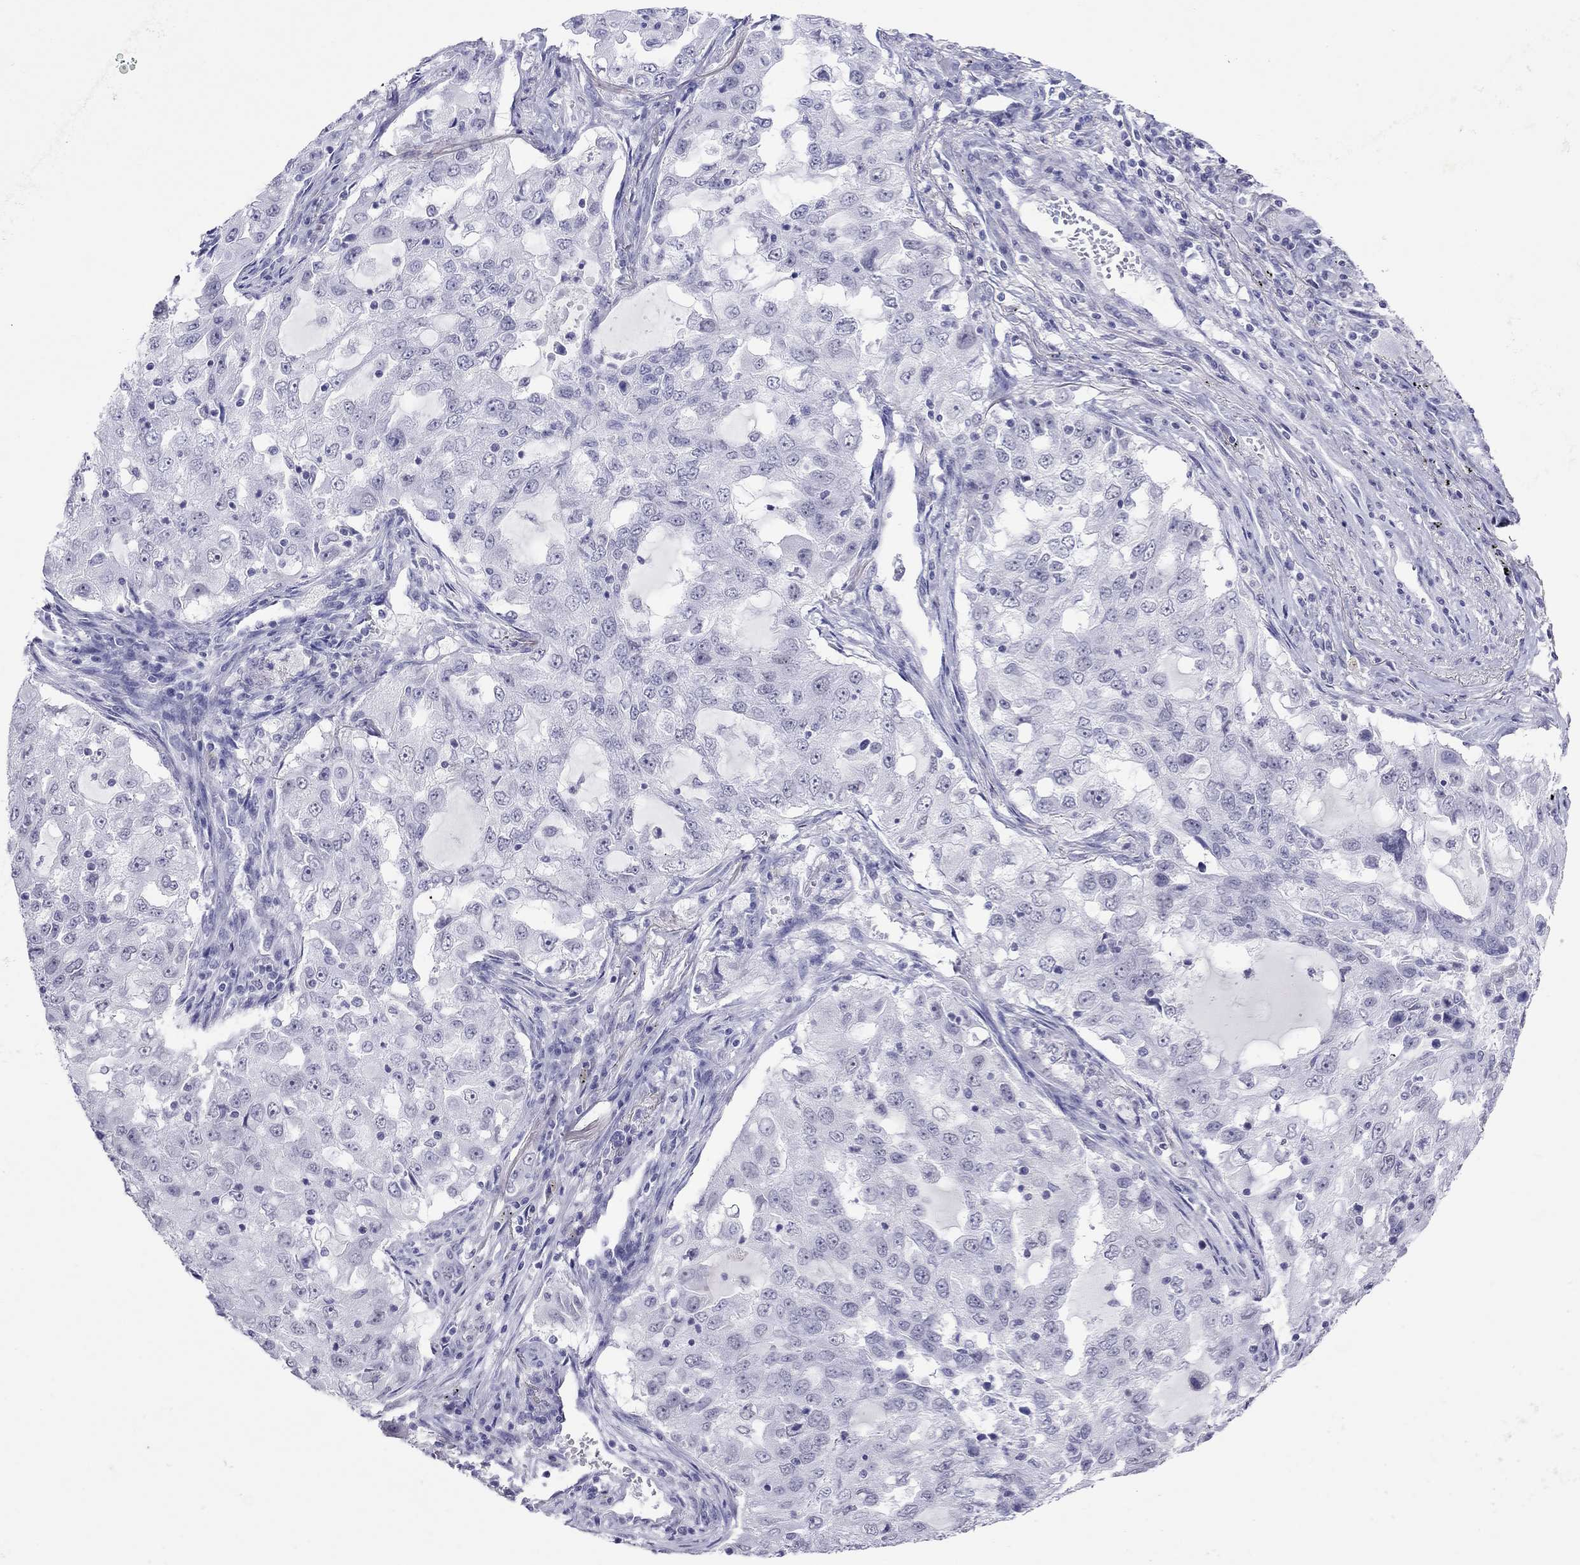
{"staining": {"intensity": "negative", "quantity": "none", "location": "none"}, "tissue": "lung cancer", "cell_type": "Tumor cells", "image_type": "cancer", "snomed": [{"axis": "morphology", "description": "Adenocarcinoma, NOS"}, {"axis": "topography", "description": "Lung"}], "caption": "DAB (3,3'-diaminobenzidine) immunohistochemical staining of human lung adenocarcinoma exhibits no significant positivity in tumor cells.", "gene": "JHY", "patient": {"sex": "female", "age": 61}}